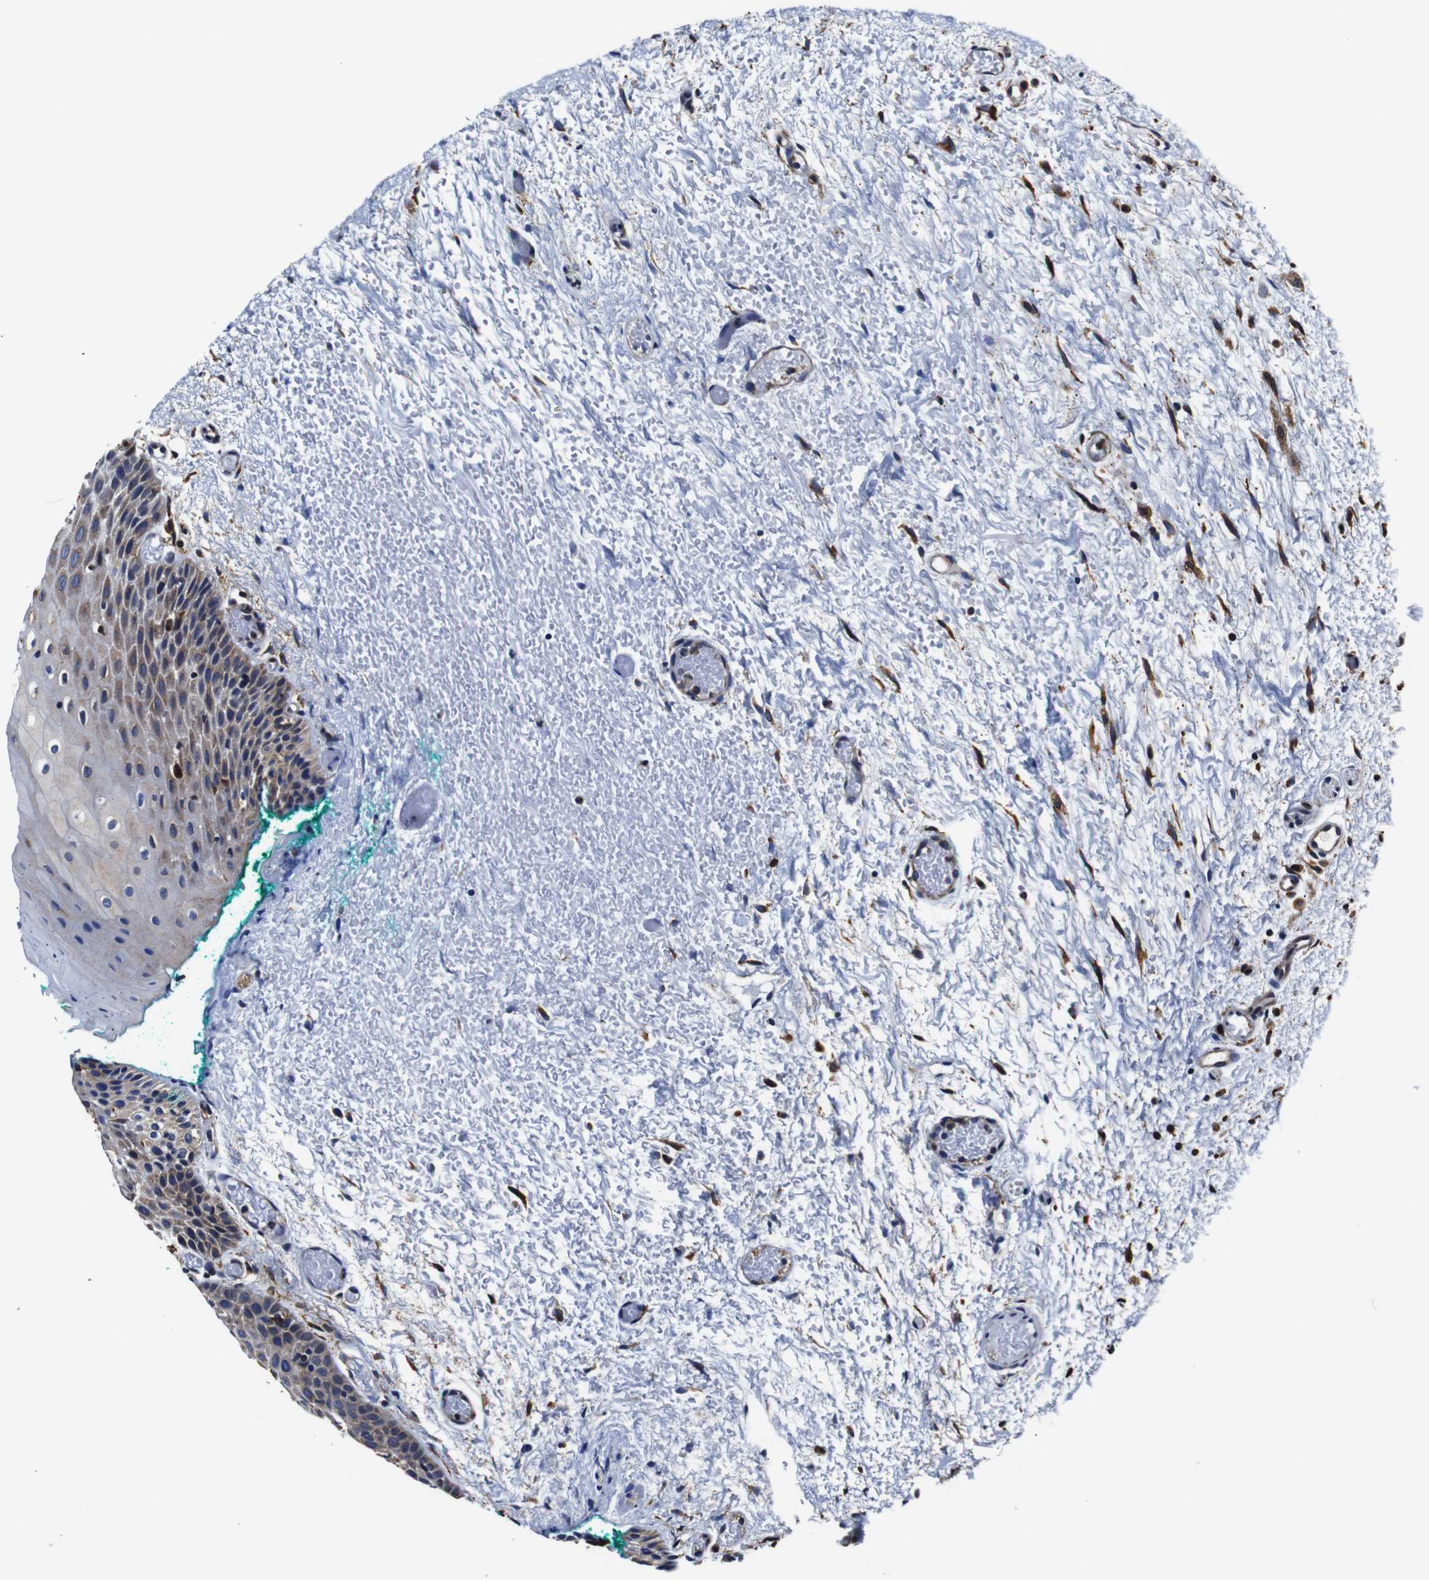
{"staining": {"intensity": "moderate", "quantity": "<25%", "location": "cytoplasmic/membranous"}, "tissue": "oral mucosa", "cell_type": "Squamous epithelial cells", "image_type": "normal", "snomed": [{"axis": "morphology", "description": "Normal tissue, NOS"}, {"axis": "morphology", "description": "Squamous cell carcinoma, NOS"}, {"axis": "topography", "description": "Oral tissue"}, {"axis": "topography", "description": "Salivary gland"}, {"axis": "topography", "description": "Head-Neck"}], "caption": "Oral mucosa stained with a brown dye reveals moderate cytoplasmic/membranous positive staining in approximately <25% of squamous epithelial cells.", "gene": "PPIB", "patient": {"sex": "female", "age": 62}}